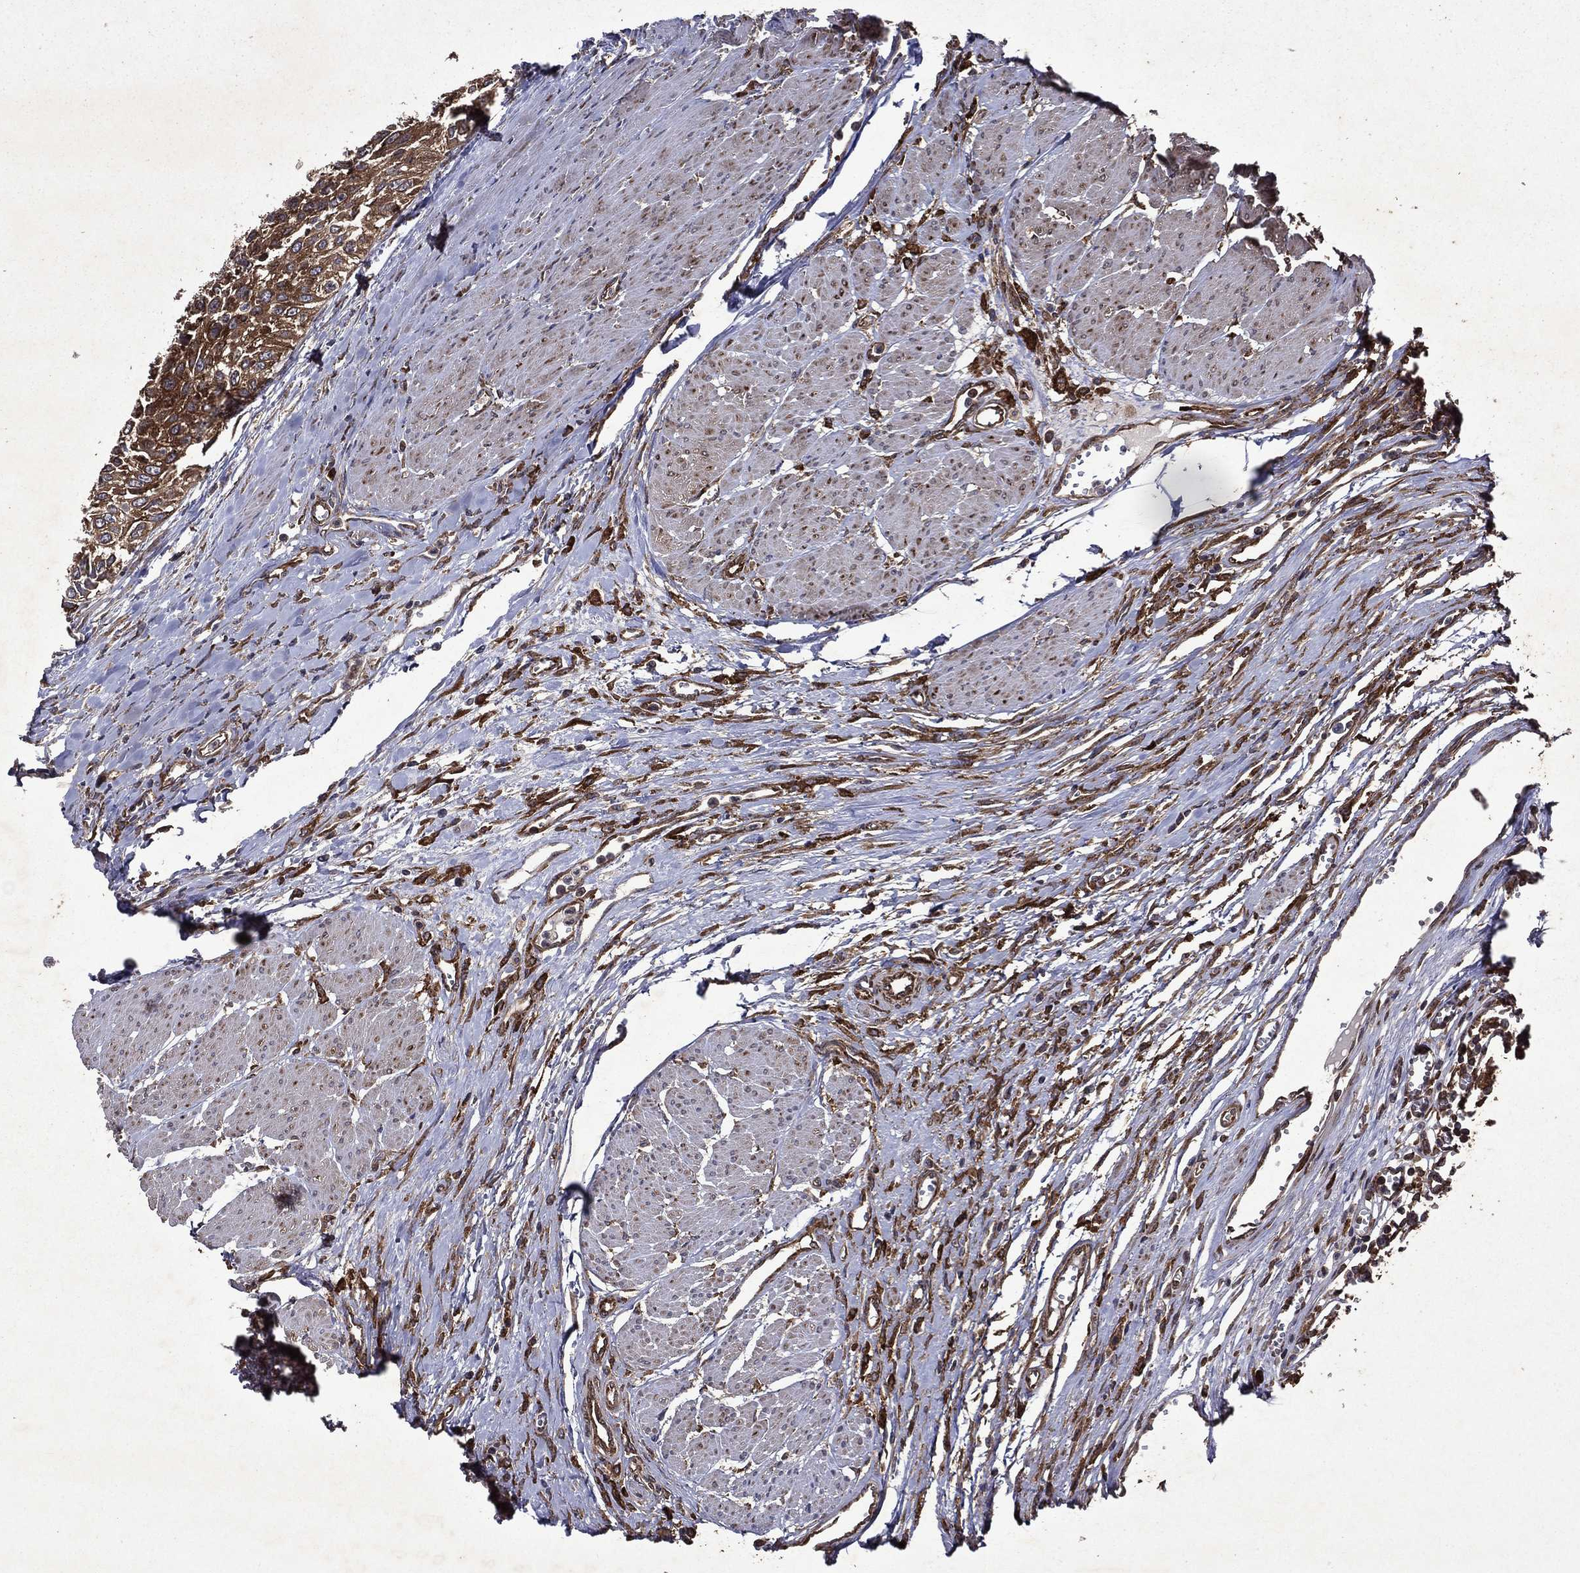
{"staining": {"intensity": "strong", "quantity": ">75%", "location": "cytoplasmic/membranous"}, "tissue": "urinary bladder", "cell_type": "Urothelial cells", "image_type": "normal", "snomed": [{"axis": "morphology", "description": "Normal tissue, NOS"}, {"axis": "morphology", "description": "Urothelial carcinoma, NOS"}, {"axis": "morphology", "description": "Urothelial carcinoma, High grade"}, {"axis": "topography", "description": "Urinary bladder"}], "caption": "IHC photomicrograph of benign urinary bladder: urinary bladder stained using immunohistochemistry (IHC) displays high levels of strong protein expression localized specifically in the cytoplasmic/membranous of urothelial cells, appearing as a cytoplasmic/membranous brown color.", "gene": "EIF2B4", "patient": {"sex": "male", "age": 57}}